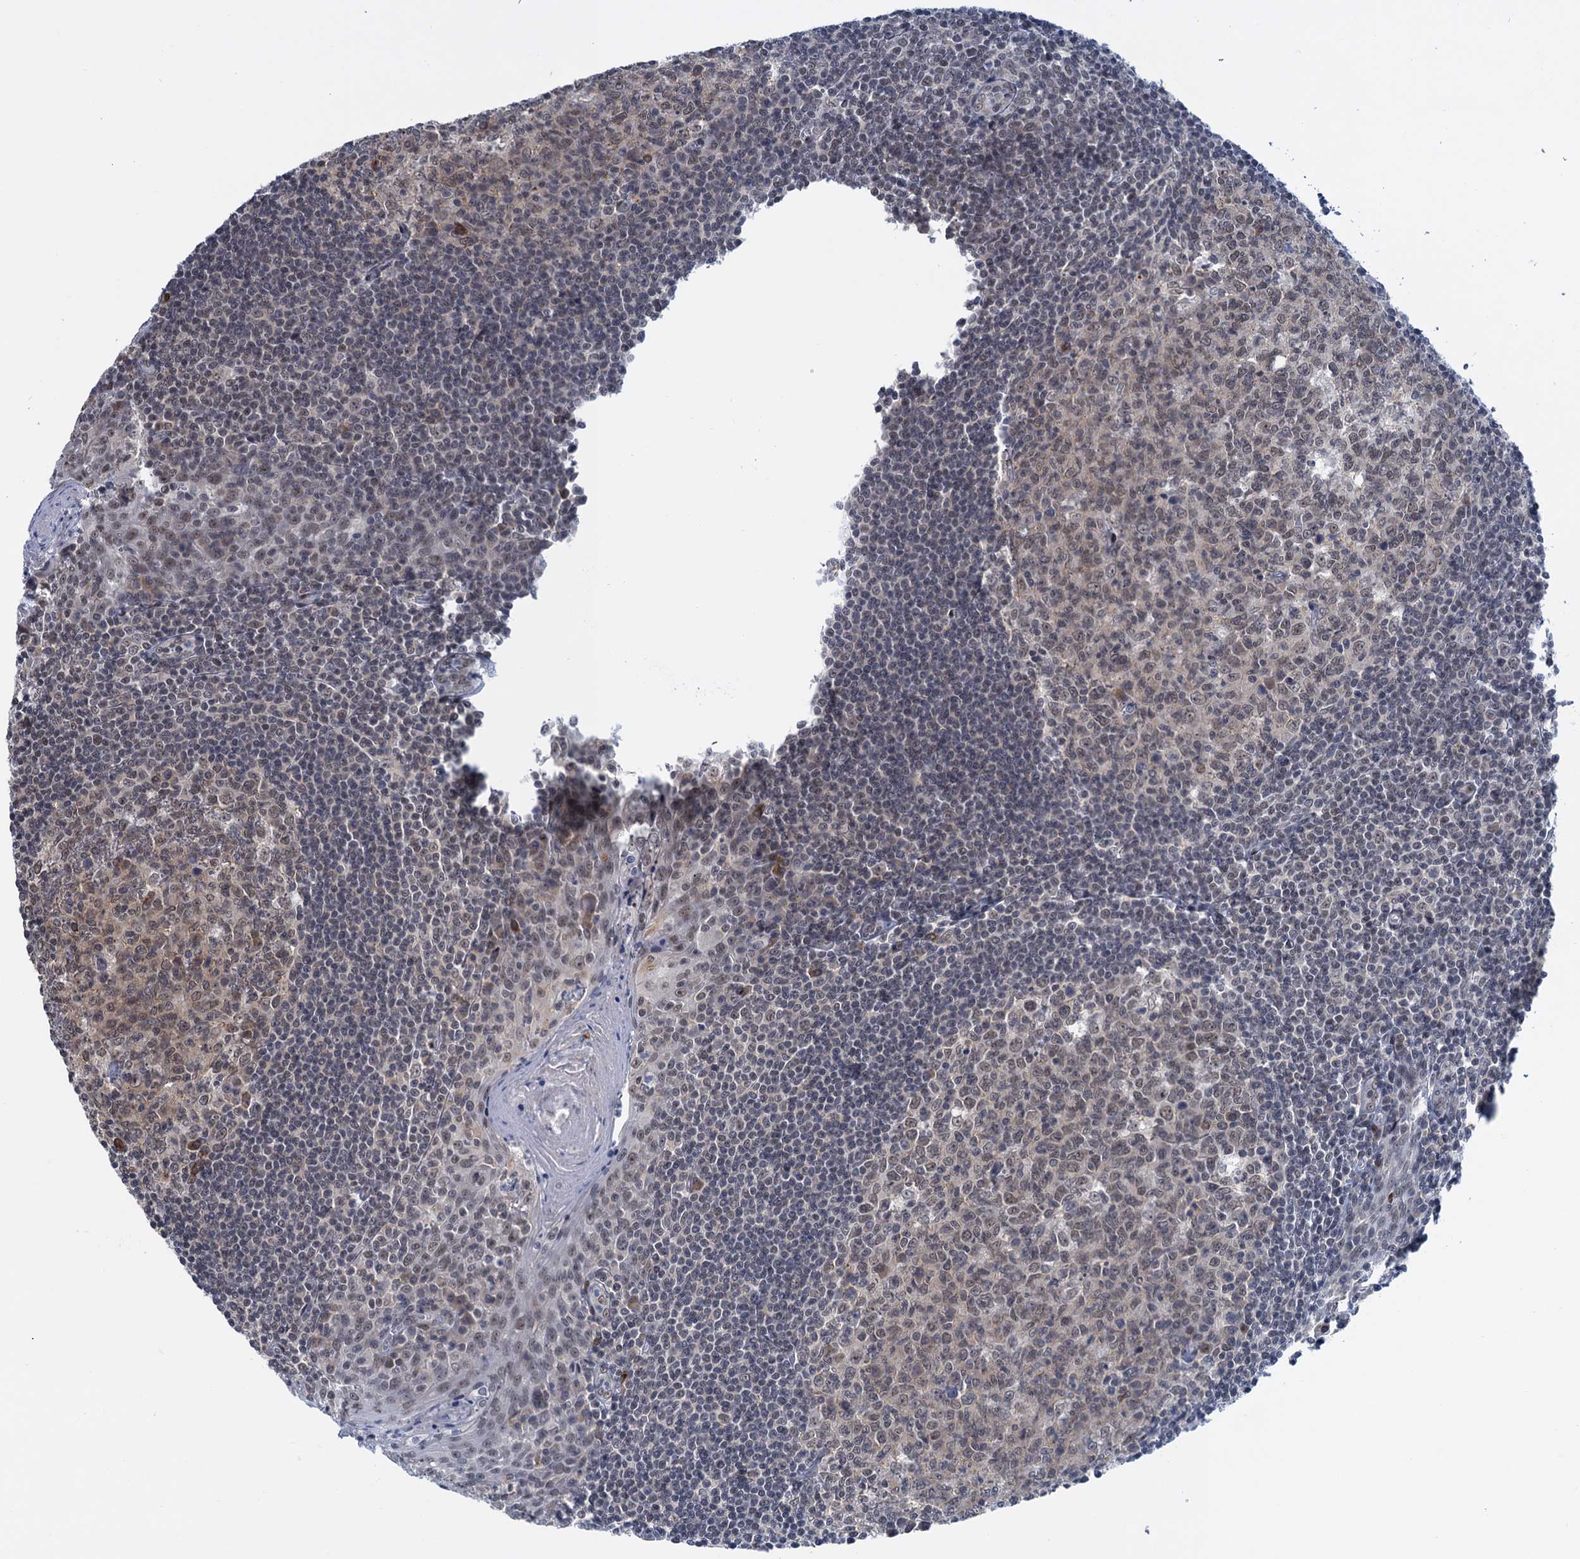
{"staining": {"intensity": "moderate", "quantity": ">75%", "location": "nuclear"}, "tissue": "tonsil", "cell_type": "Germinal center cells", "image_type": "normal", "snomed": [{"axis": "morphology", "description": "Normal tissue, NOS"}, {"axis": "topography", "description": "Tonsil"}], "caption": "A medium amount of moderate nuclear staining is identified in approximately >75% of germinal center cells in normal tonsil. (Stains: DAB (3,3'-diaminobenzidine) in brown, nuclei in blue, Microscopy: brightfield microscopy at high magnification).", "gene": "SAE1", "patient": {"sex": "male", "age": 27}}